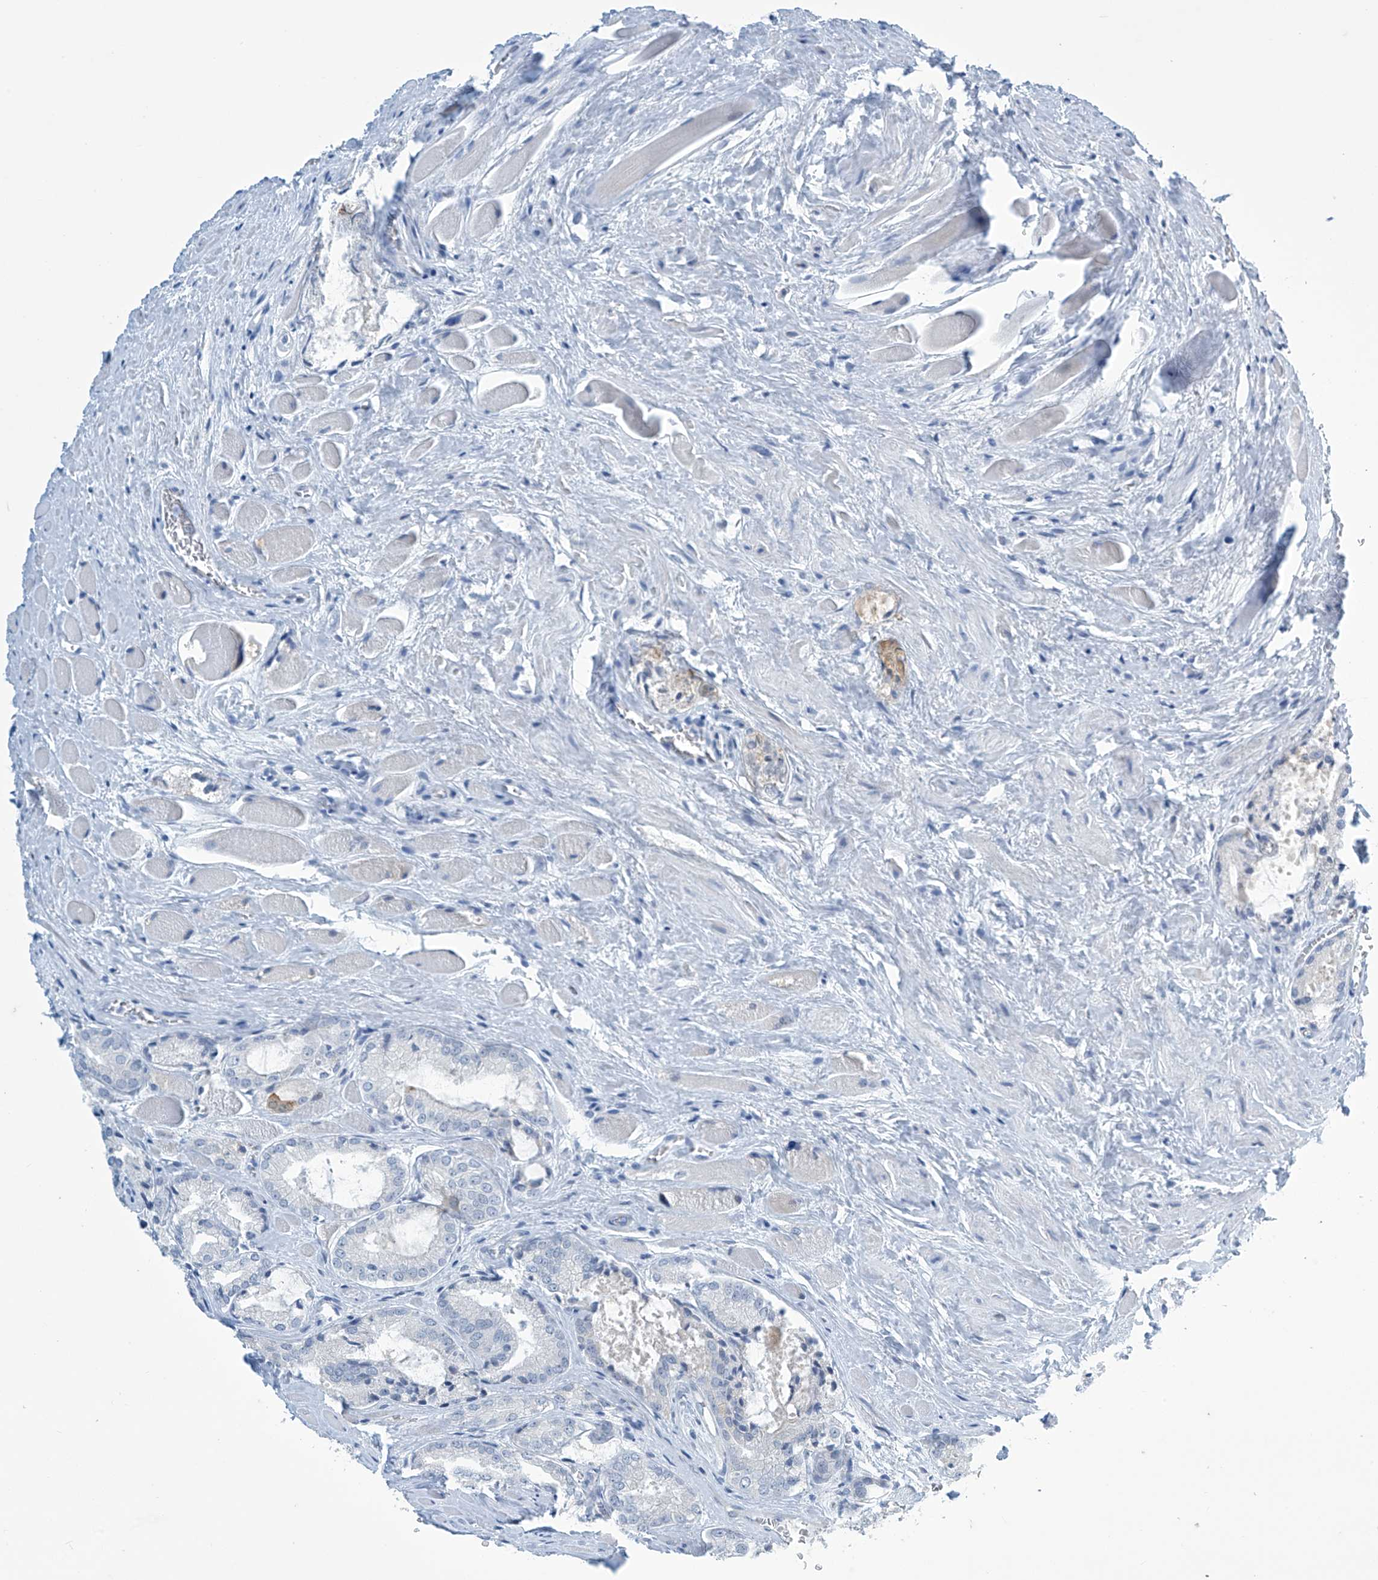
{"staining": {"intensity": "negative", "quantity": "none", "location": "none"}, "tissue": "prostate cancer", "cell_type": "Tumor cells", "image_type": "cancer", "snomed": [{"axis": "morphology", "description": "Adenocarcinoma, Low grade"}, {"axis": "topography", "description": "Prostate"}], "caption": "Immunohistochemical staining of human prostate low-grade adenocarcinoma exhibits no significant positivity in tumor cells.", "gene": "SLC35A5", "patient": {"sex": "male", "age": 67}}